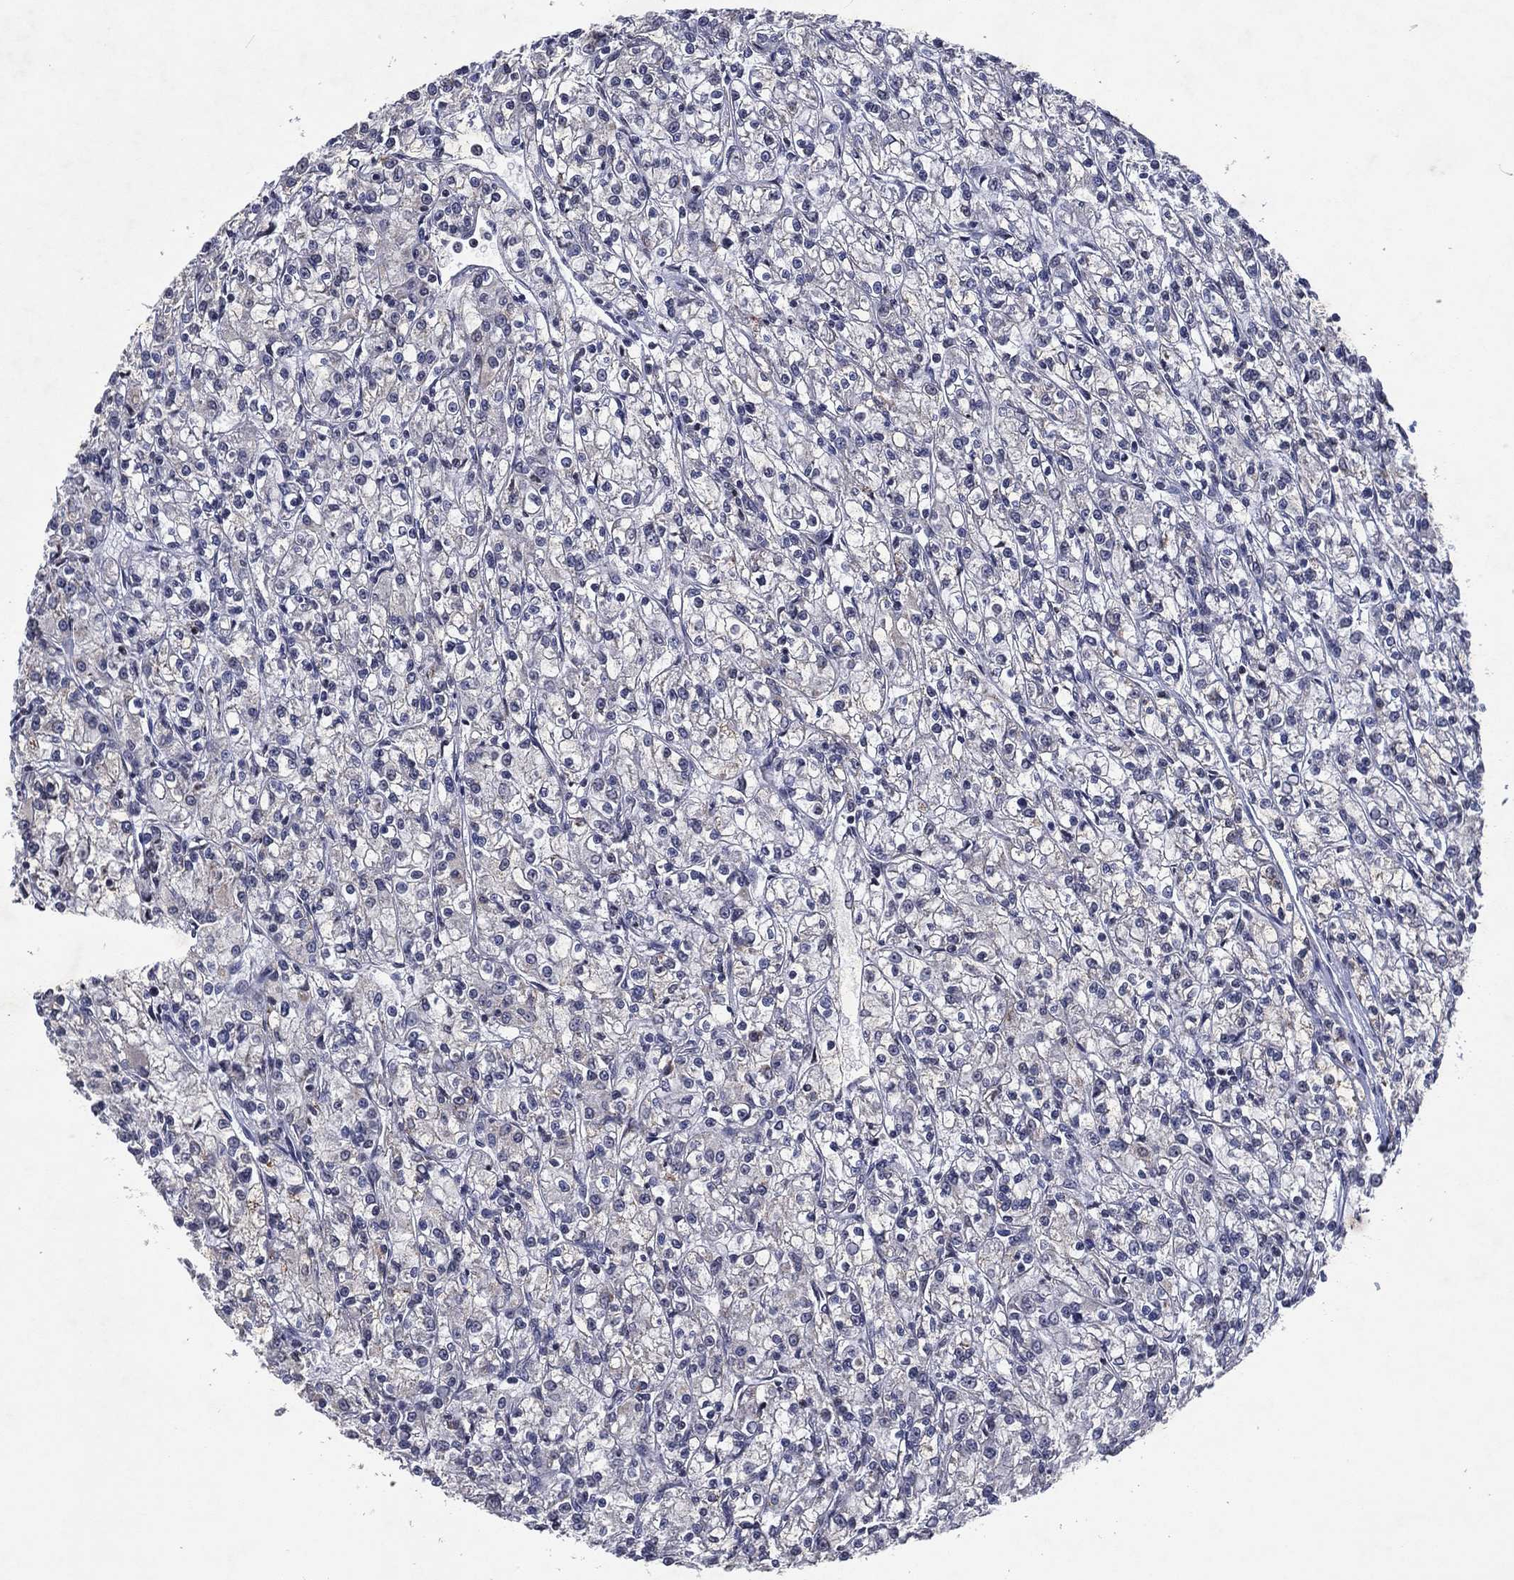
{"staining": {"intensity": "negative", "quantity": "none", "location": "none"}, "tissue": "renal cancer", "cell_type": "Tumor cells", "image_type": "cancer", "snomed": [{"axis": "morphology", "description": "Adenocarcinoma, NOS"}, {"axis": "topography", "description": "Kidney"}], "caption": "This image is of renal cancer (adenocarcinoma) stained with immunohistochemistry (IHC) to label a protein in brown with the nuclei are counter-stained blue. There is no staining in tumor cells.", "gene": "ZBTB42", "patient": {"sex": "female", "age": 59}}